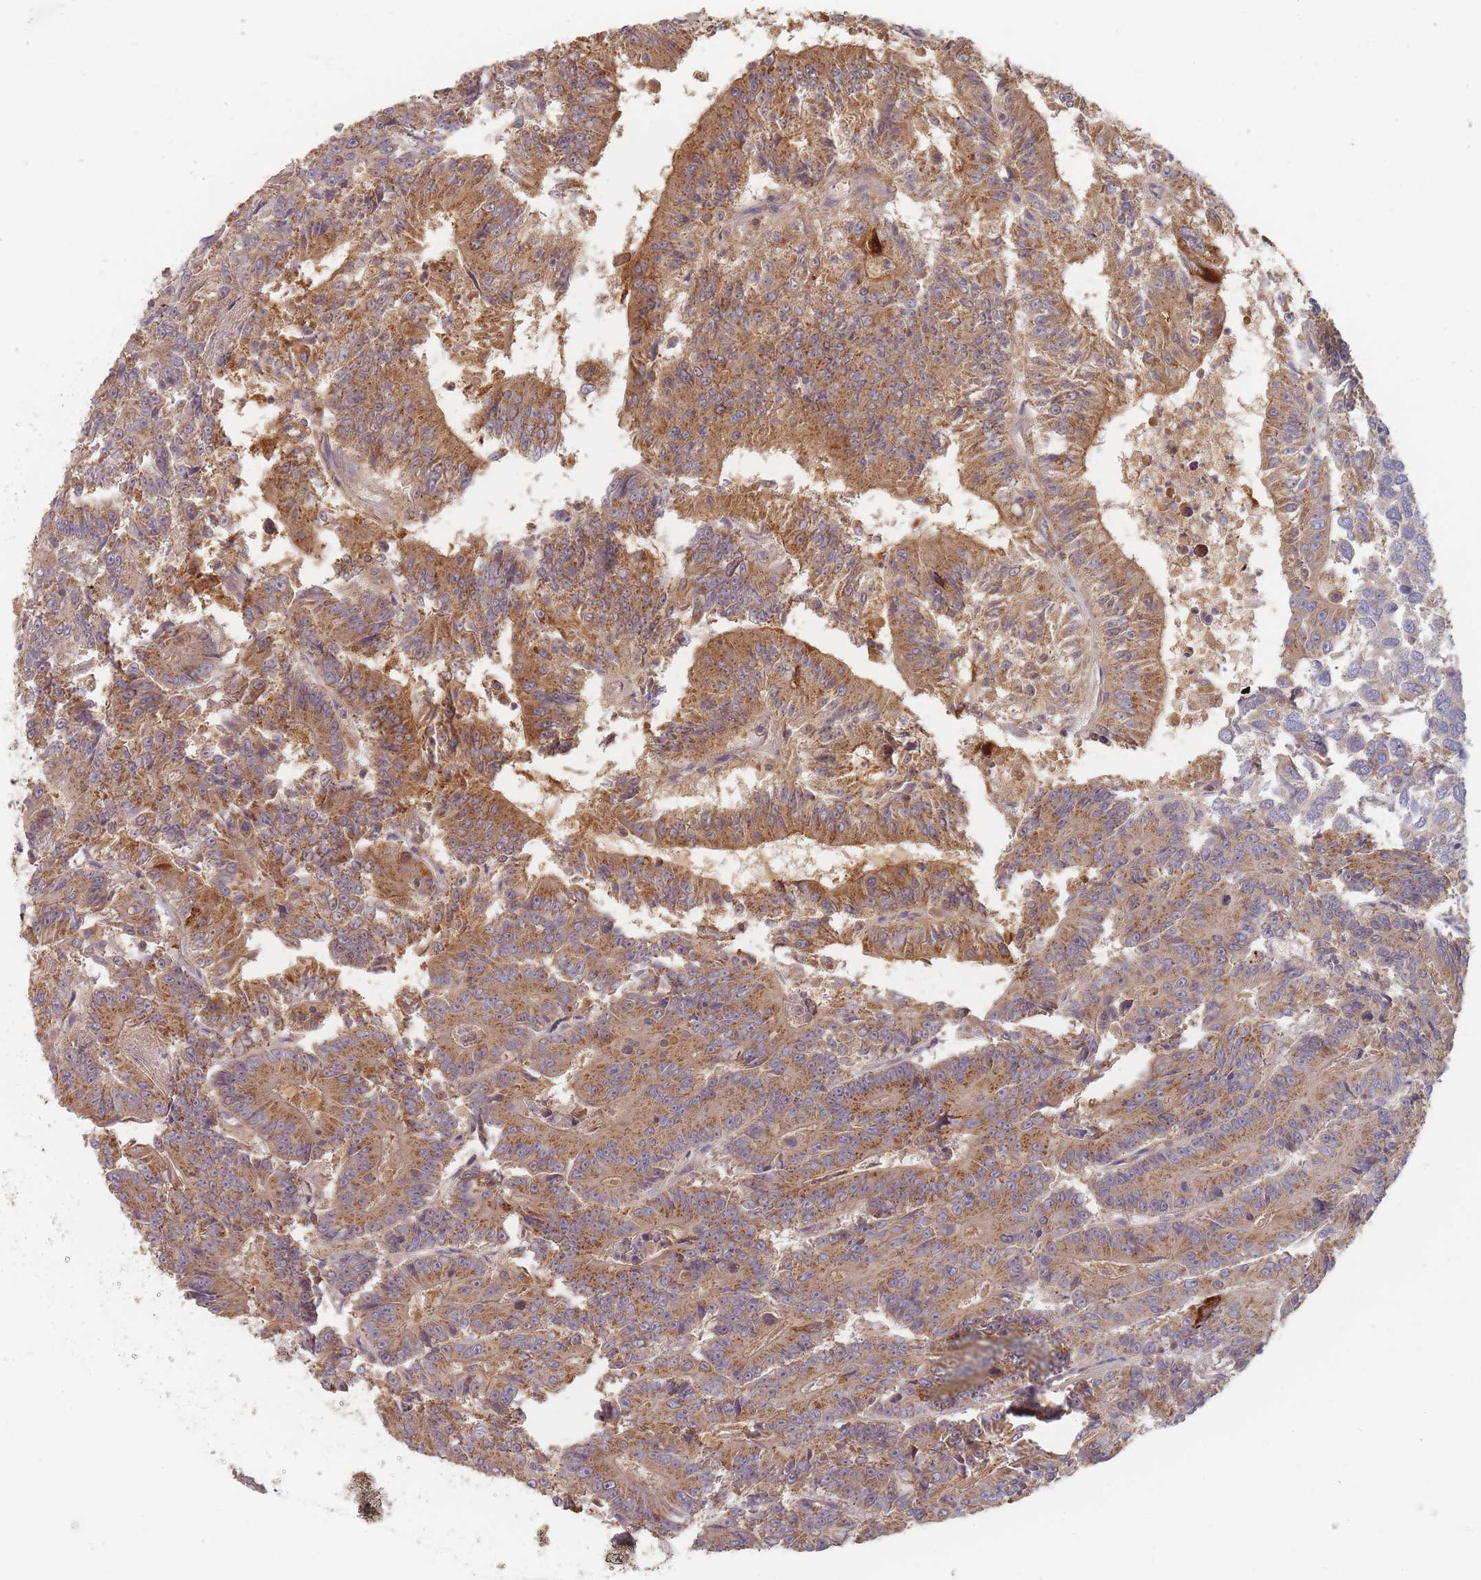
{"staining": {"intensity": "moderate", "quantity": ">75%", "location": "cytoplasmic/membranous"}, "tissue": "colorectal cancer", "cell_type": "Tumor cells", "image_type": "cancer", "snomed": [{"axis": "morphology", "description": "Adenocarcinoma, NOS"}, {"axis": "topography", "description": "Colon"}], "caption": "High-power microscopy captured an immunohistochemistry image of colorectal cancer (adenocarcinoma), revealing moderate cytoplasmic/membranous staining in about >75% of tumor cells. (DAB IHC with brightfield microscopy, high magnification).", "gene": "SLC35F3", "patient": {"sex": "male", "age": 83}}